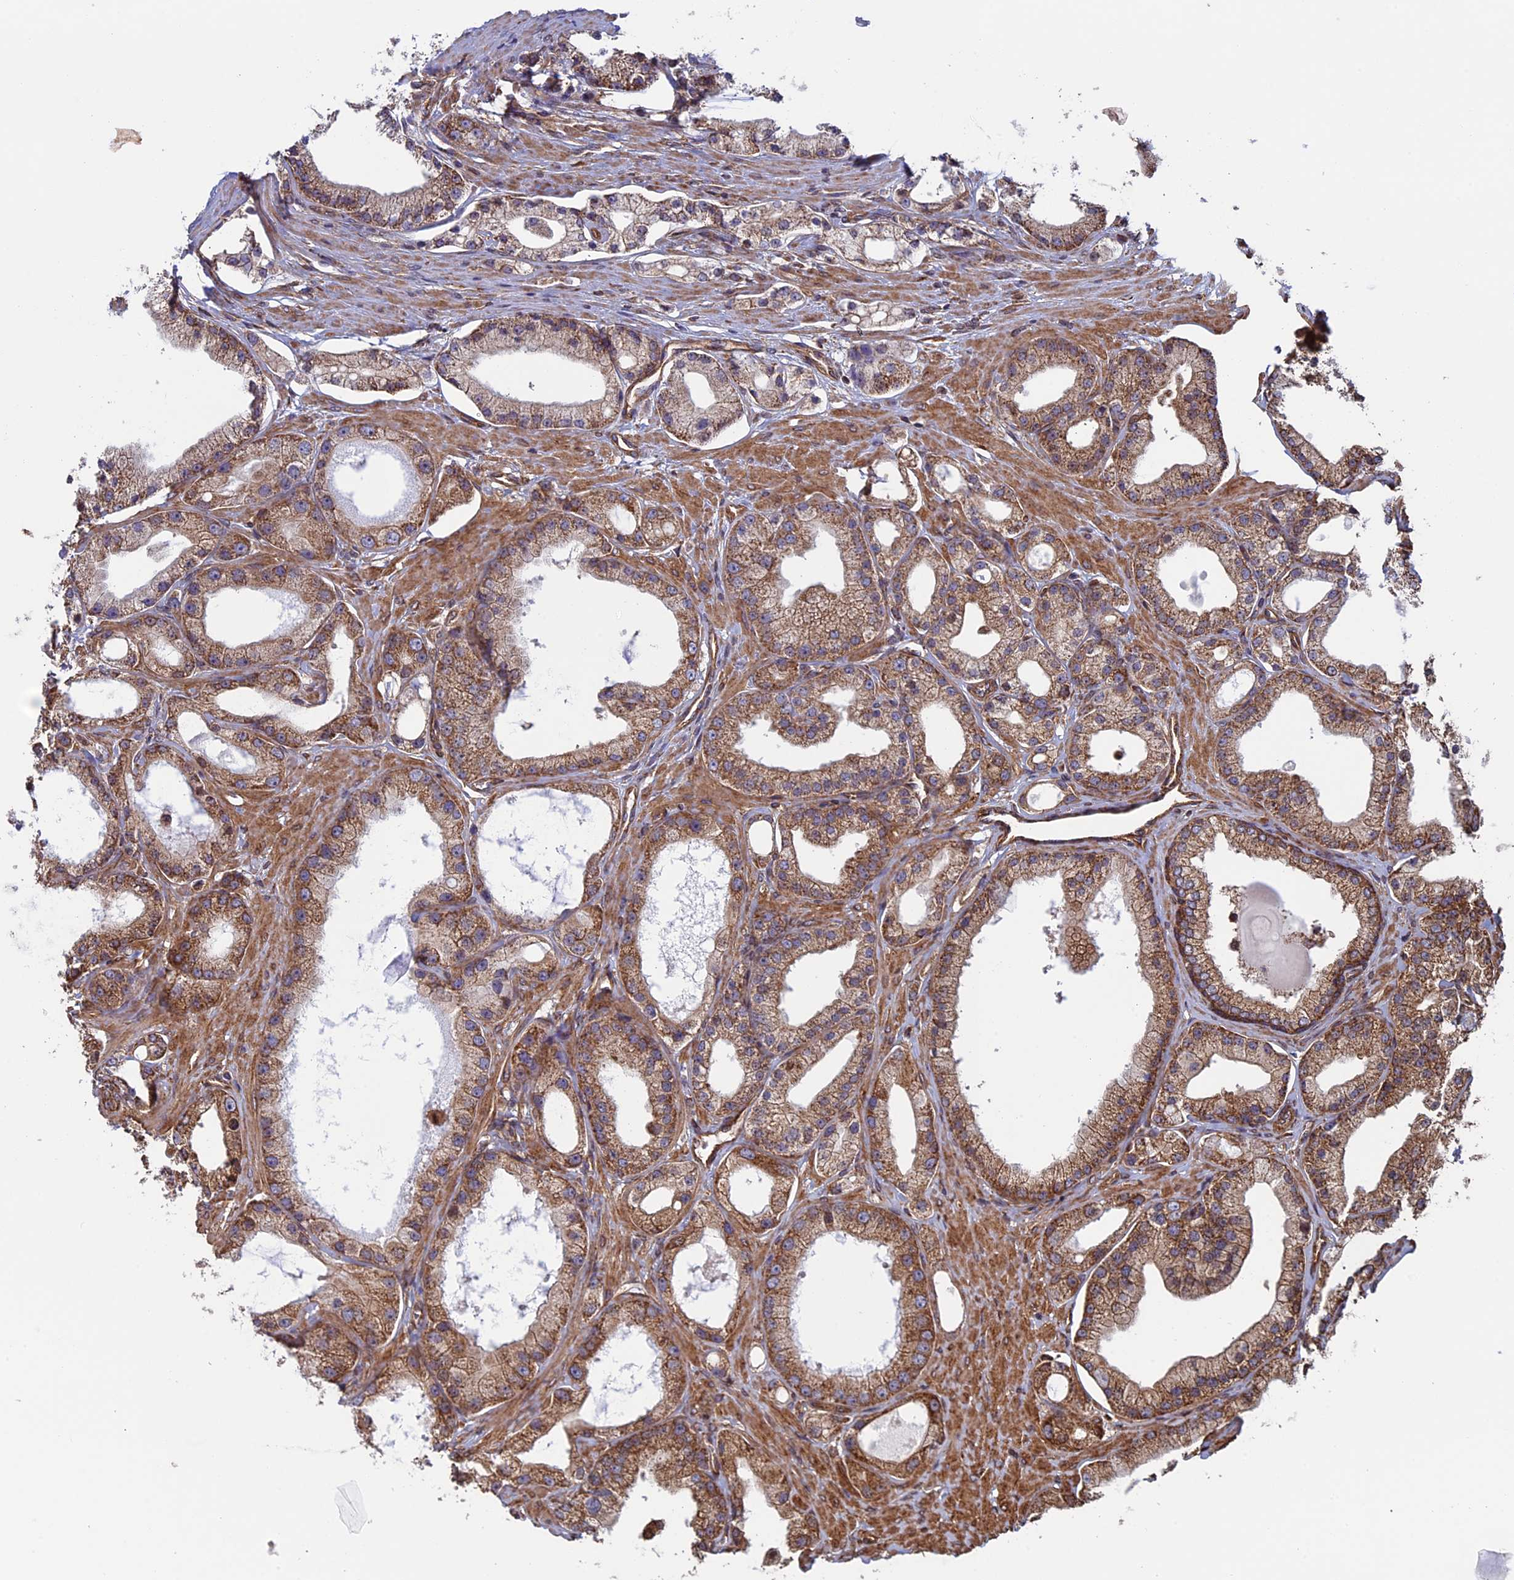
{"staining": {"intensity": "moderate", "quantity": ">75%", "location": "cytoplasmic/membranous"}, "tissue": "prostate cancer", "cell_type": "Tumor cells", "image_type": "cancer", "snomed": [{"axis": "morphology", "description": "Adenocarcinoma, Low grade"}, {"axis": "topography", "description": "Prostate"}], "caption": "A medium amount of moderate cytoplasmic/membranous staining is identified in about >75% of tumor cells in low-grade adenocarcinoma (prostate) tissue. (Stains: DAB (3,3'-diaminobenzidine) in brown, nuclei in blue, Microscopy: brightfield microscopy at high magnification).", "gene": "CCDC8", "patient": {"sex": "male", "age": 67}}